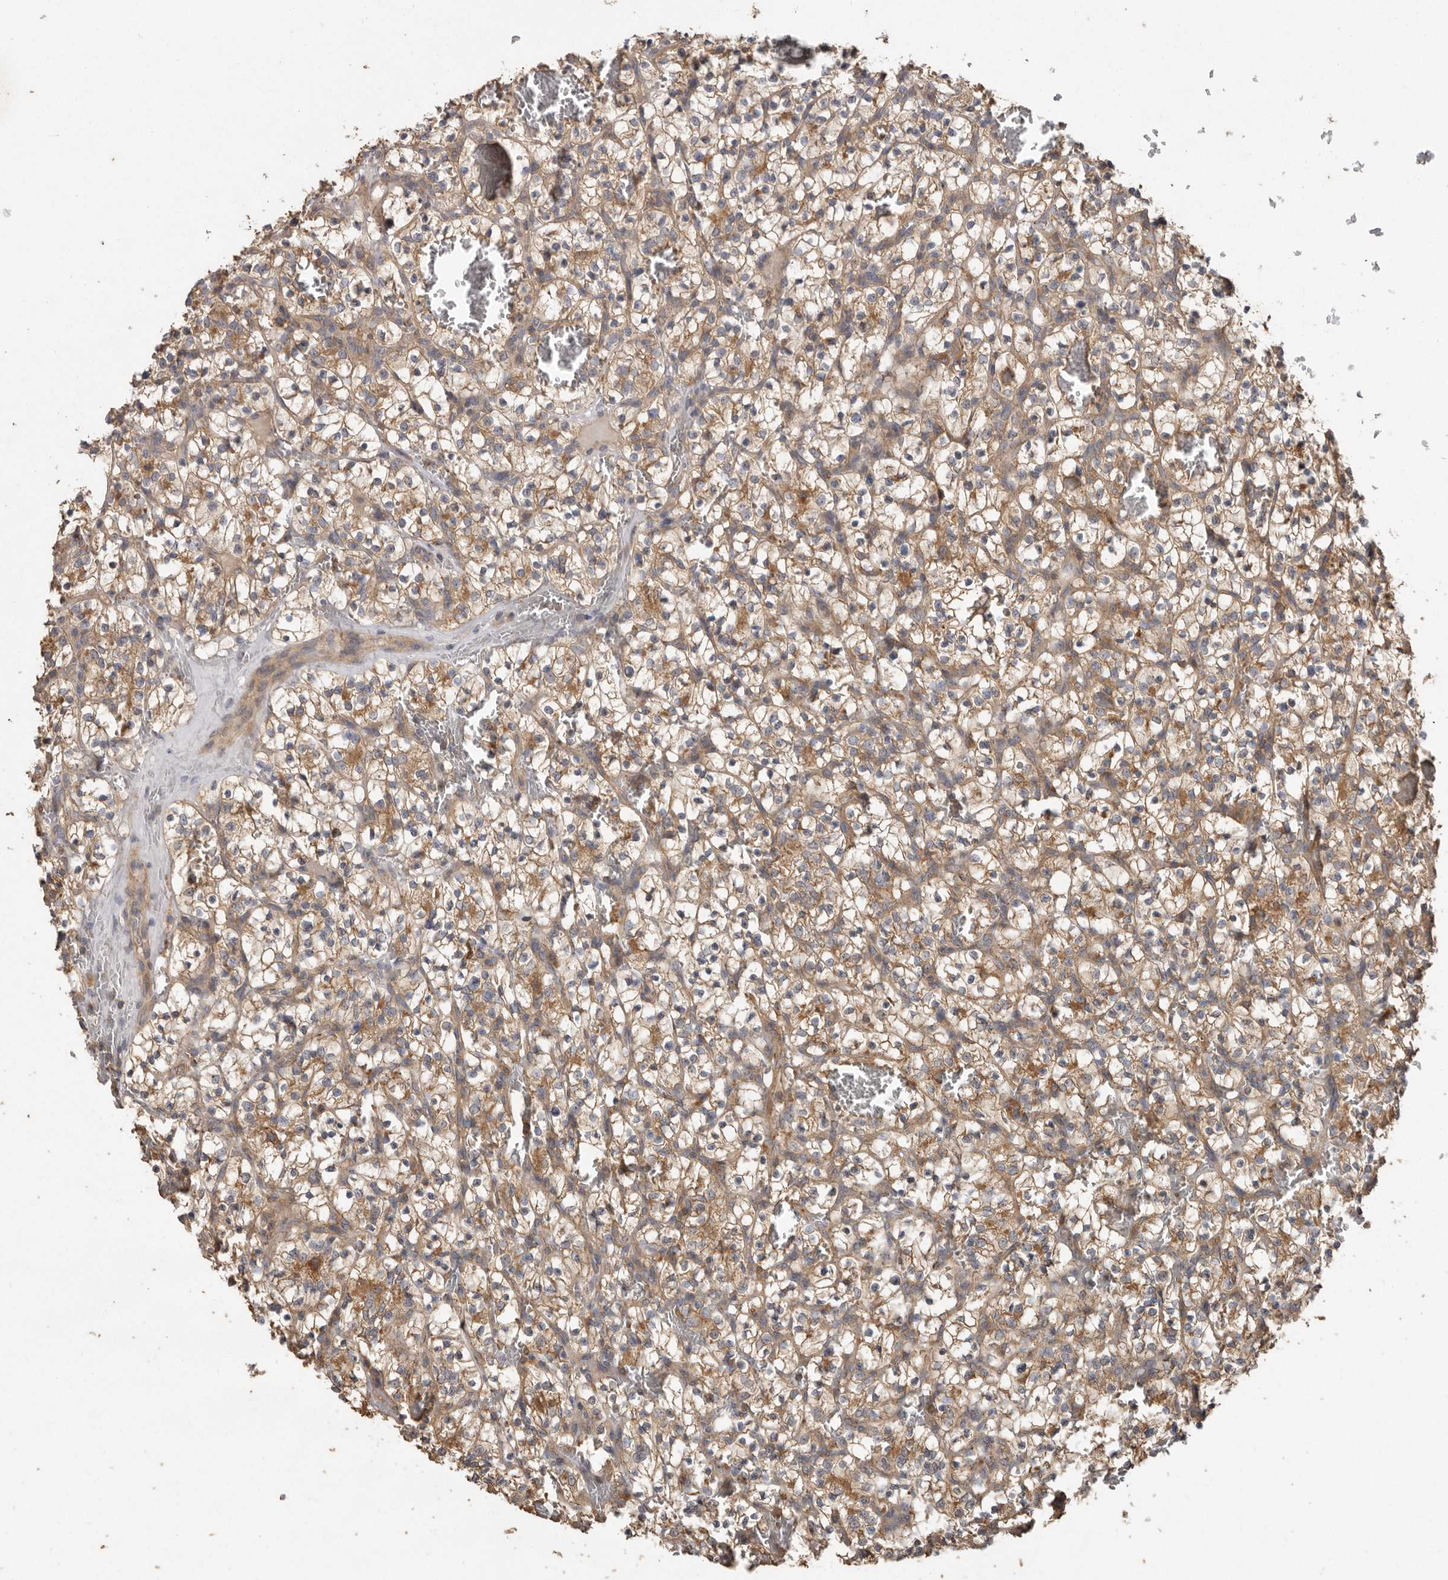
{"staining": {"intensity": "moderate", "quantity": ">75%", "location": "cytoplasmic/membranous"}, "tissue": "renal cancer", "cell_type": "Tumor cells", "image_type": "cancer", "snomed": [{"axis": "morphology", "description": "Adenocarcinoma, NOS"}, {"axis": "topography", "description": "Kidney"}], "caption": "A medium amount of moderate cytoplasmic/membranous positivity is appreciated in about >75% of tumor cells in renal cancer (adenocarcinoma) tissue.", "gene": "RWDD1", "patient": {"sex": "female", "age": 57}}